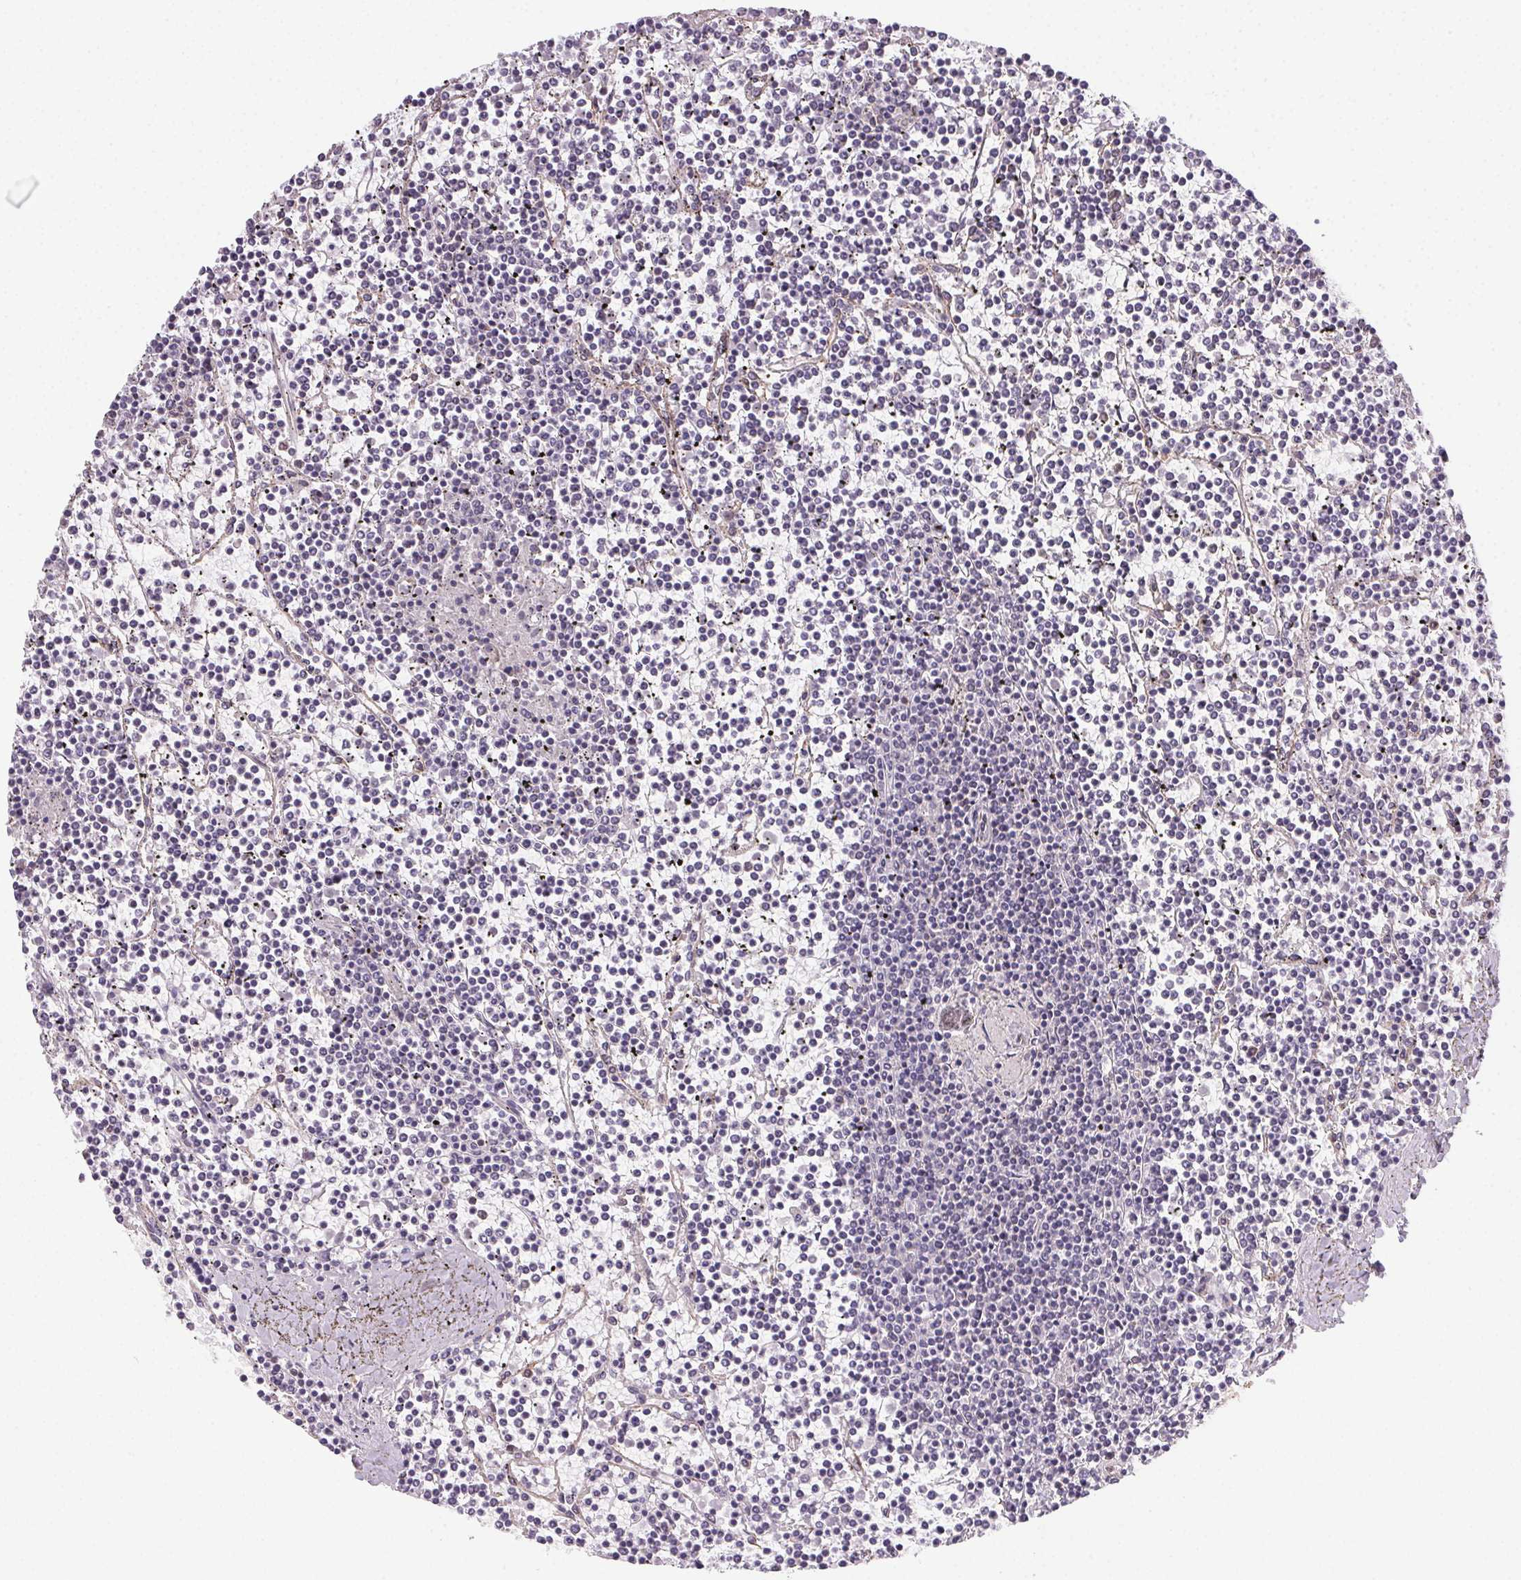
{"staining": {"intensity": "negative", "quantity": "none", "location": "none"}, "tissue": "lymphoma", "cell_type": "Tumor cells", "image_type": "cancer", "snomed": [{"axis": "morphology", "description": "Malignant lymphoma, non-Hodgkin's type, Low grade"}, {"axis": "topography", "description": "Spleen"}], "caption": "Immunohistochemistry (IHC) photomicrograph of lymphoma stained for a protein (brown), which demonstrates no staining in tumor cells. (DAB (3,3'-diaminobenzidine) IHC, high magnification).", "gene": "PLA2G4F", "patient": {"sex": "female", "age": 19}}